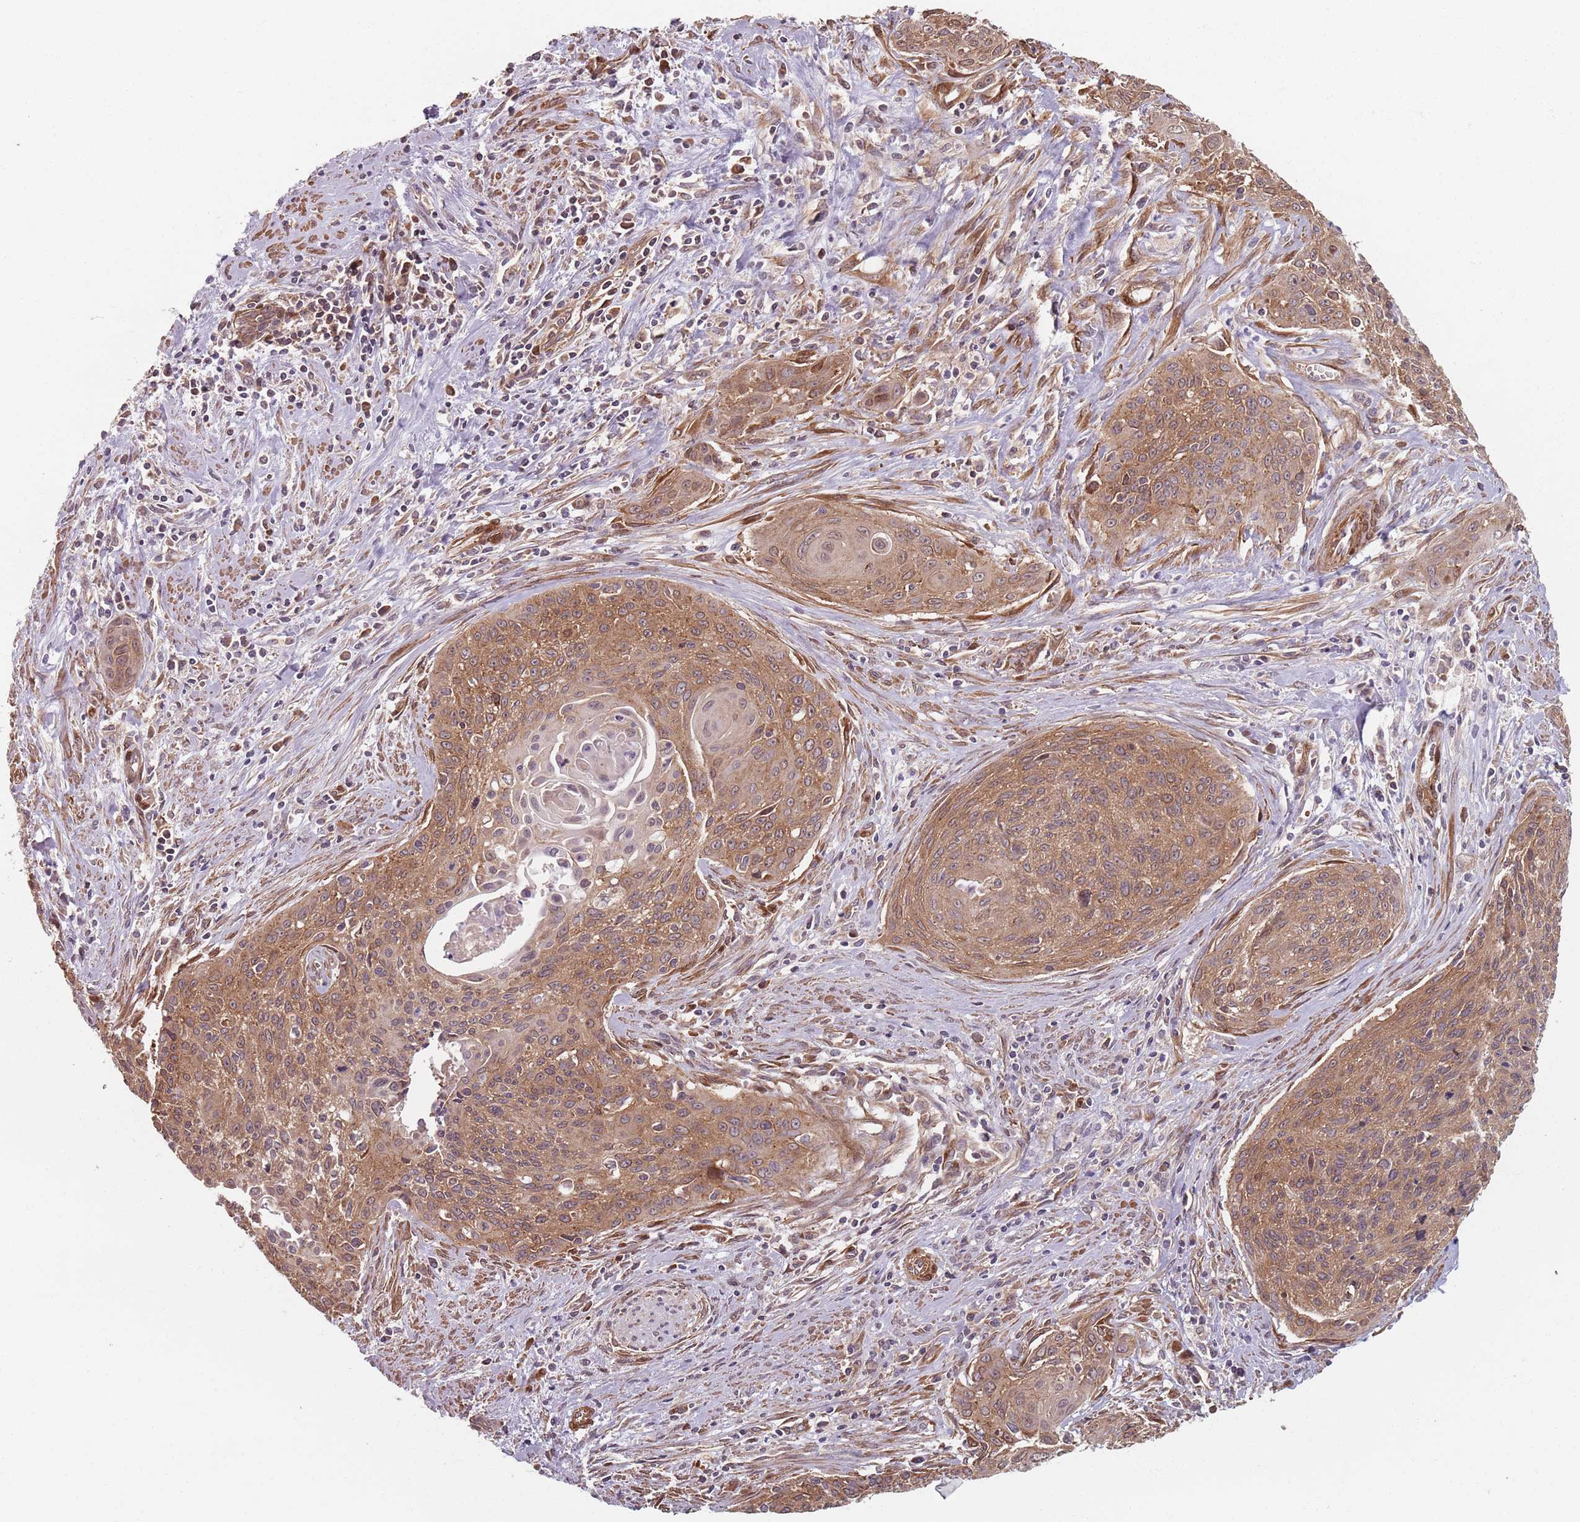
{"staining": {"intensity": "moderate", "quantity": ">75%", "location": "cytoplasmic/membranous"}, "tissue": "cervical cancer", "cell_type": "Tumor cells", "image_type": "cancer", "snomed": [{"axis": "morphology", "description": "Squamous cell carcinoma, NOS"}, {"axis": "topography", "description": "Cervix"}], "caption": "Immunohistochemistry (DAB (3,3'-diaminobenzidine)) staining of cervical squamous cell carcinoma displays moderate cytoplasmic/membranous protein staining in about >75% of tumor cells. (brown staining indicates protein expression, while blue staining denotes nuclei).", "gene": "NOTCH3", "patient": {"sex": "female", "age": 55}}